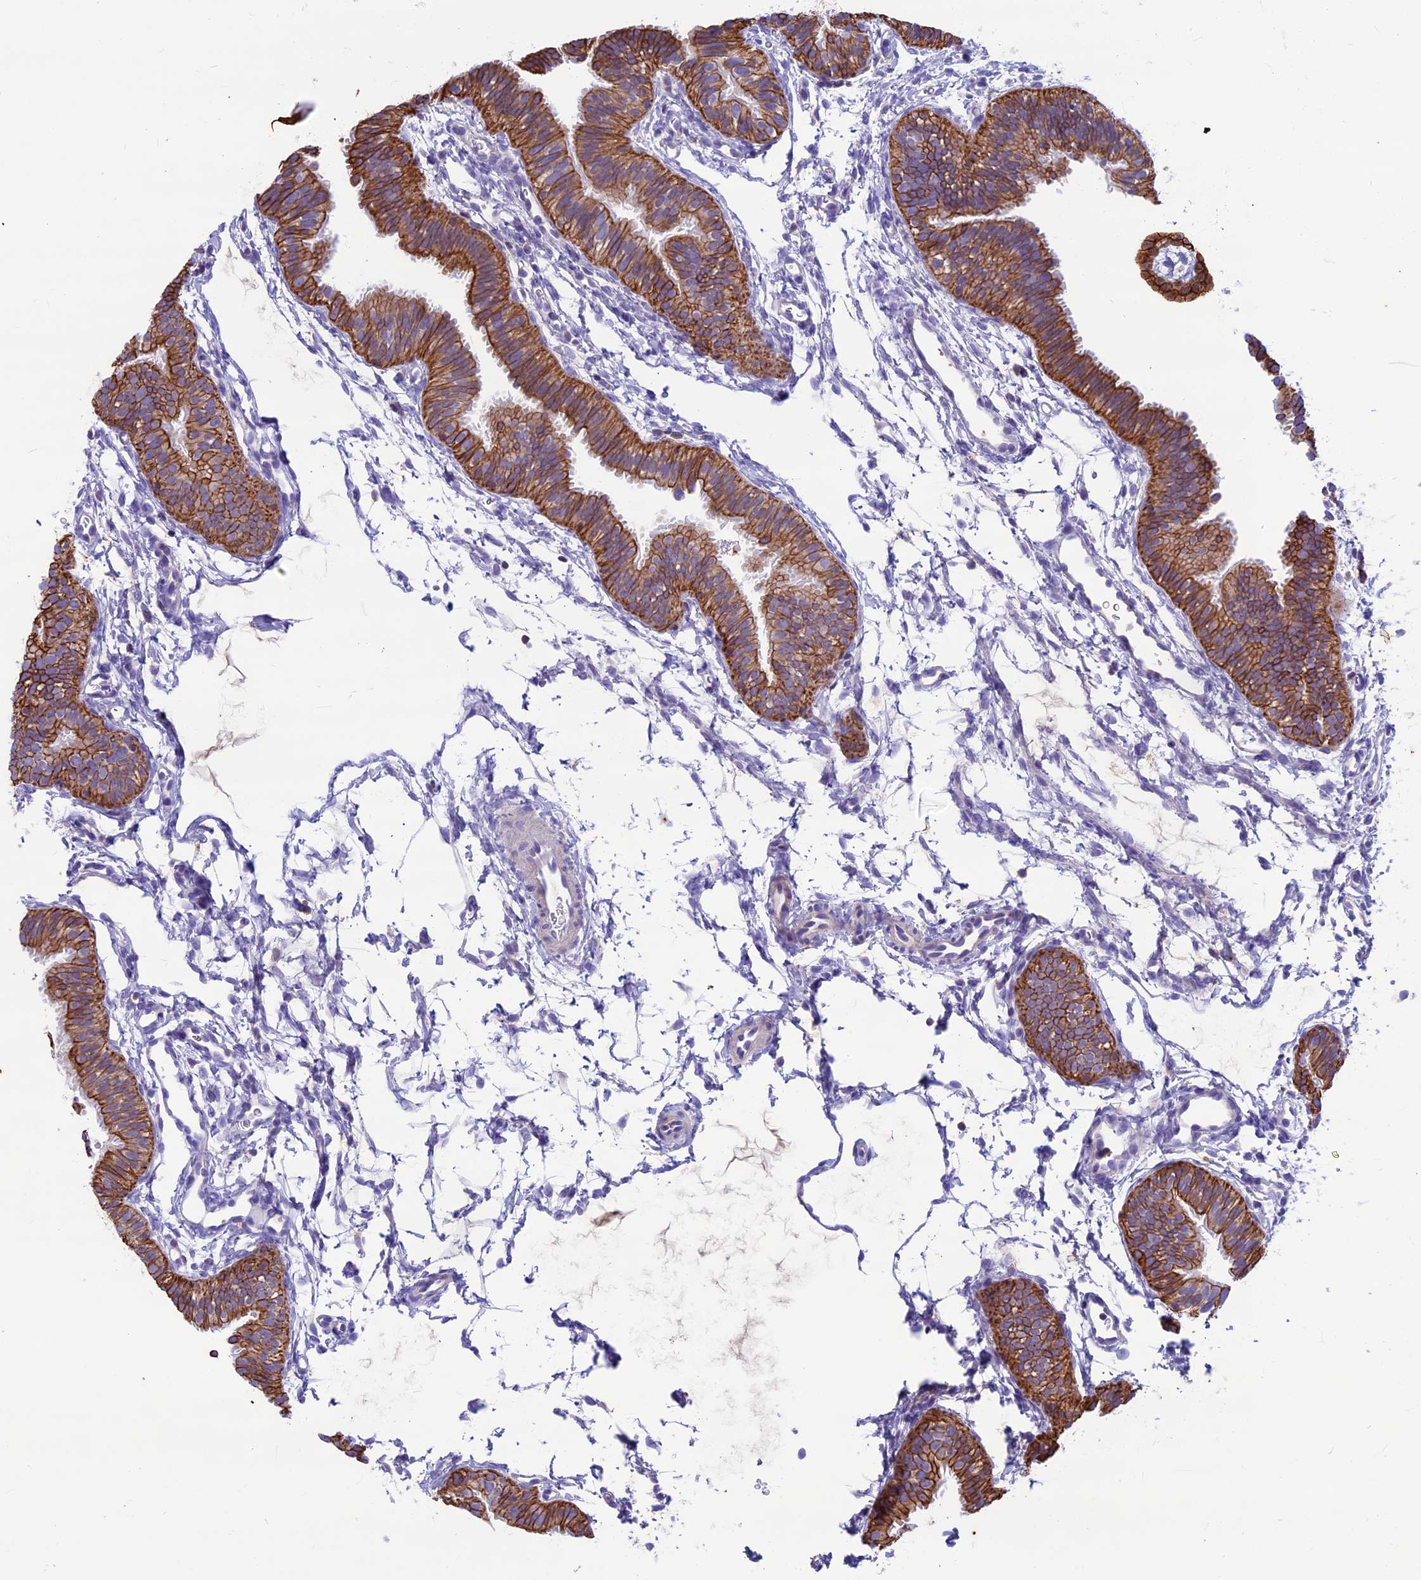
{"staining": {"intensity": "strong", "quantity": ">75%", "location": "cytoplasmic/membranous"}, "tissue": "fallopian tube", "cell_type": "Glandular cells", "image_type": "normal", "snomed": [{"axis": "morphology", "description": "Normal tissue, NOS"}, {"axis": "topography", "description": "Fallopian tube"}], "caption": "The micrograph exhibits immunohistochemical staining of normal fallopian tube. There is strong cytoplasmic/membranous expression is appreciated in approximately >75% of glandular cells.", "gene": "CDAN1", "patient": {"sex": "female", "age": 35}}